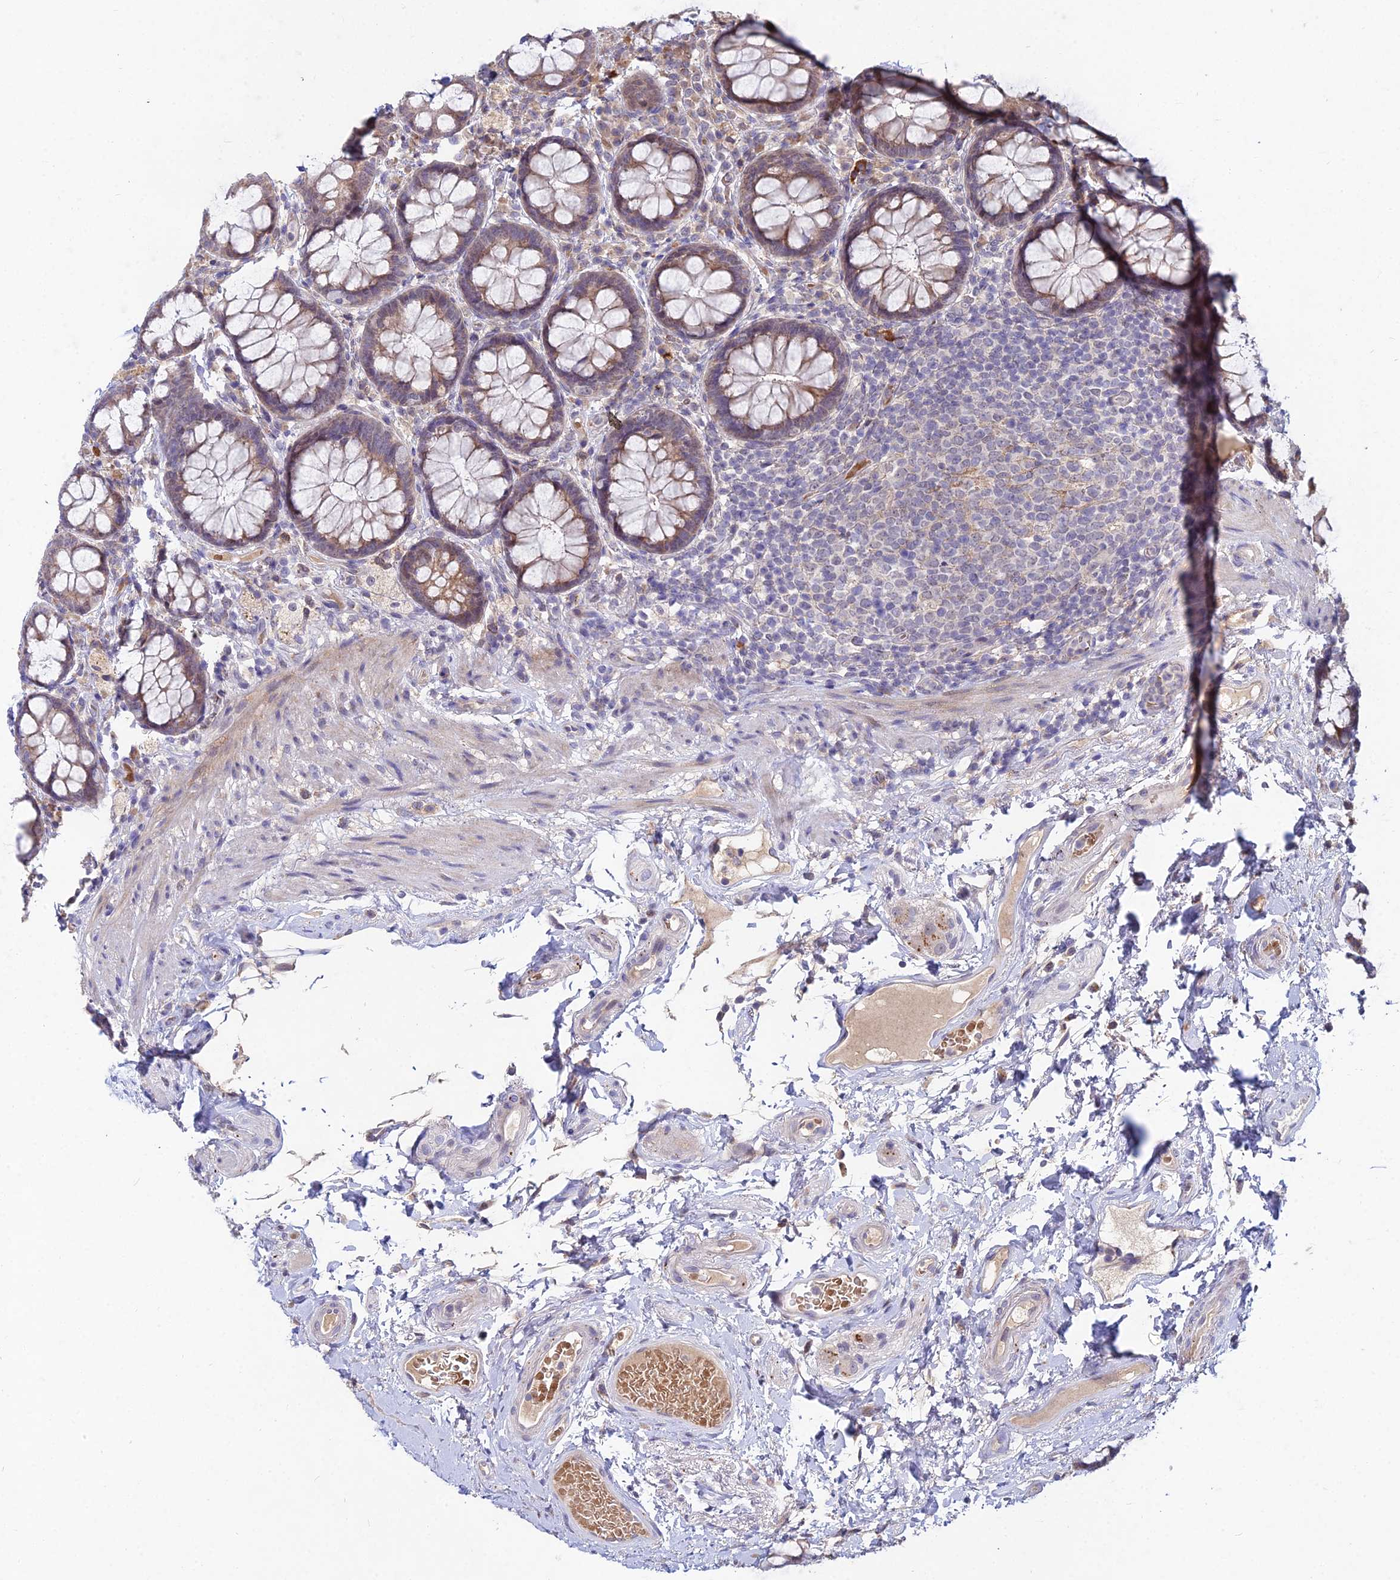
{"staining": {"intensity": "moderate", "quantity": ">75%", "location": "cytoplasmic/membranous"}, "tissue": "rectum", "cell_type": "Glandular cells", "image_type": "normal", "snomed": [{"axis": "morphology", "description": "Normal tissue, NOS"}, {"axis": "topography", "description": "Rectum"}], "caption": "Immunohistochemical staining of unremarkable human rectum reveals medium levels of moderate cytoplasmic/membranous staining in about >75% of glandular cells. (Brightfield microscopy of DAB IHC at high magnification).", "gene": "WDR43", "patient": {"sex": "male", "age": 83}}